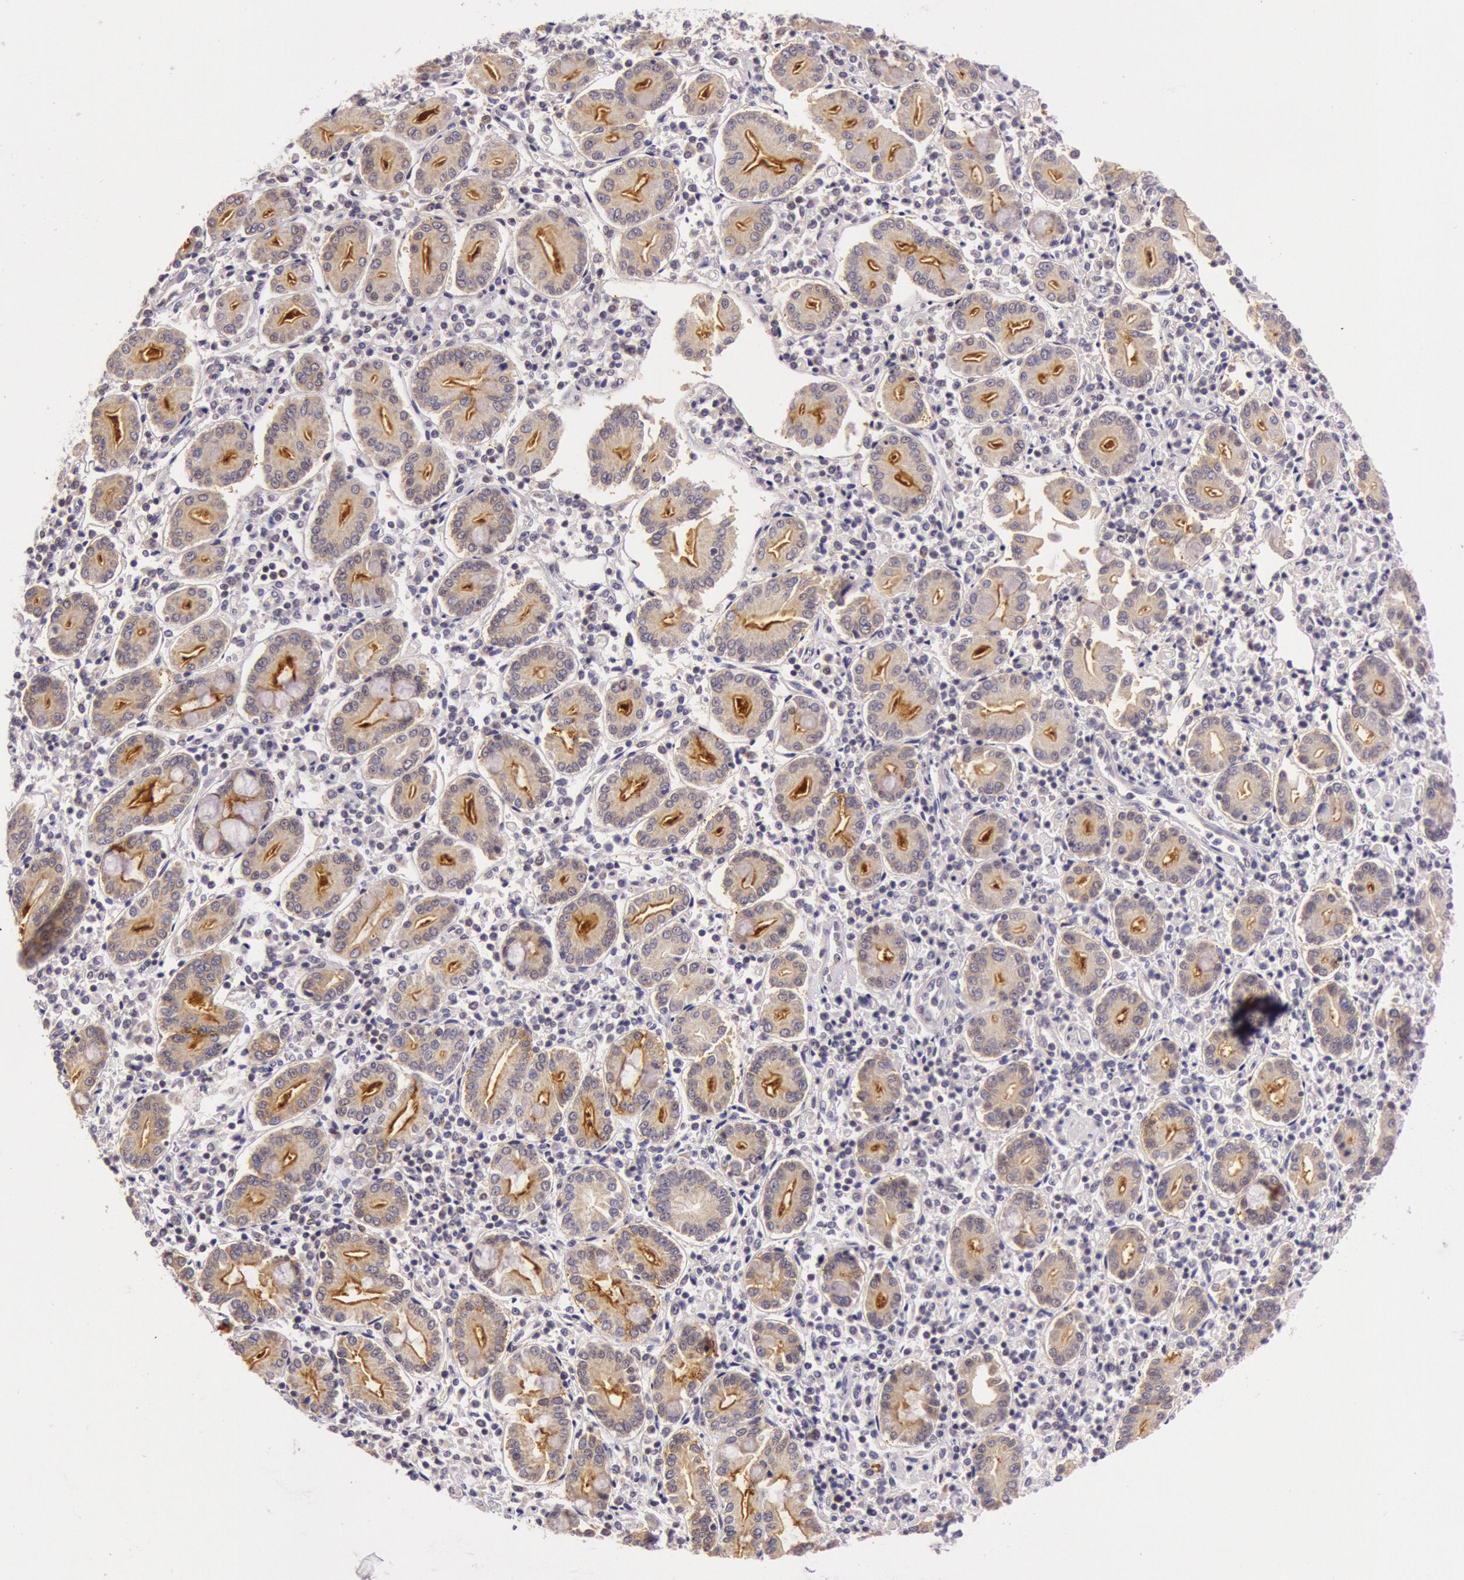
{"staining": {"intensity": "strong", "quantity": ">75%", "location": "cytoplasmic/membranous"}, "tissue": "pancreatic cancer", "cell_type": "Tumor cells", "image_type": "cancer", "snomed": [{"axis": "morphology", "description": "Adenocarcinoma, NOS"}, {"axis": "topography", "description": "Pancreas"}], "caption": "Immunohistochemical staining of pancreatic cancer shows high levels of strong cytoplasmic/membranous positivity in about >75% of tumor cells. (Stains: DAB (3,3'-diaminobenzidine) in brown, nuclei in blue, Microscopy: brightfield microscopy at high magnification).", "gene": "CDK16", "patient": {"sex": "female", "age": 57}}